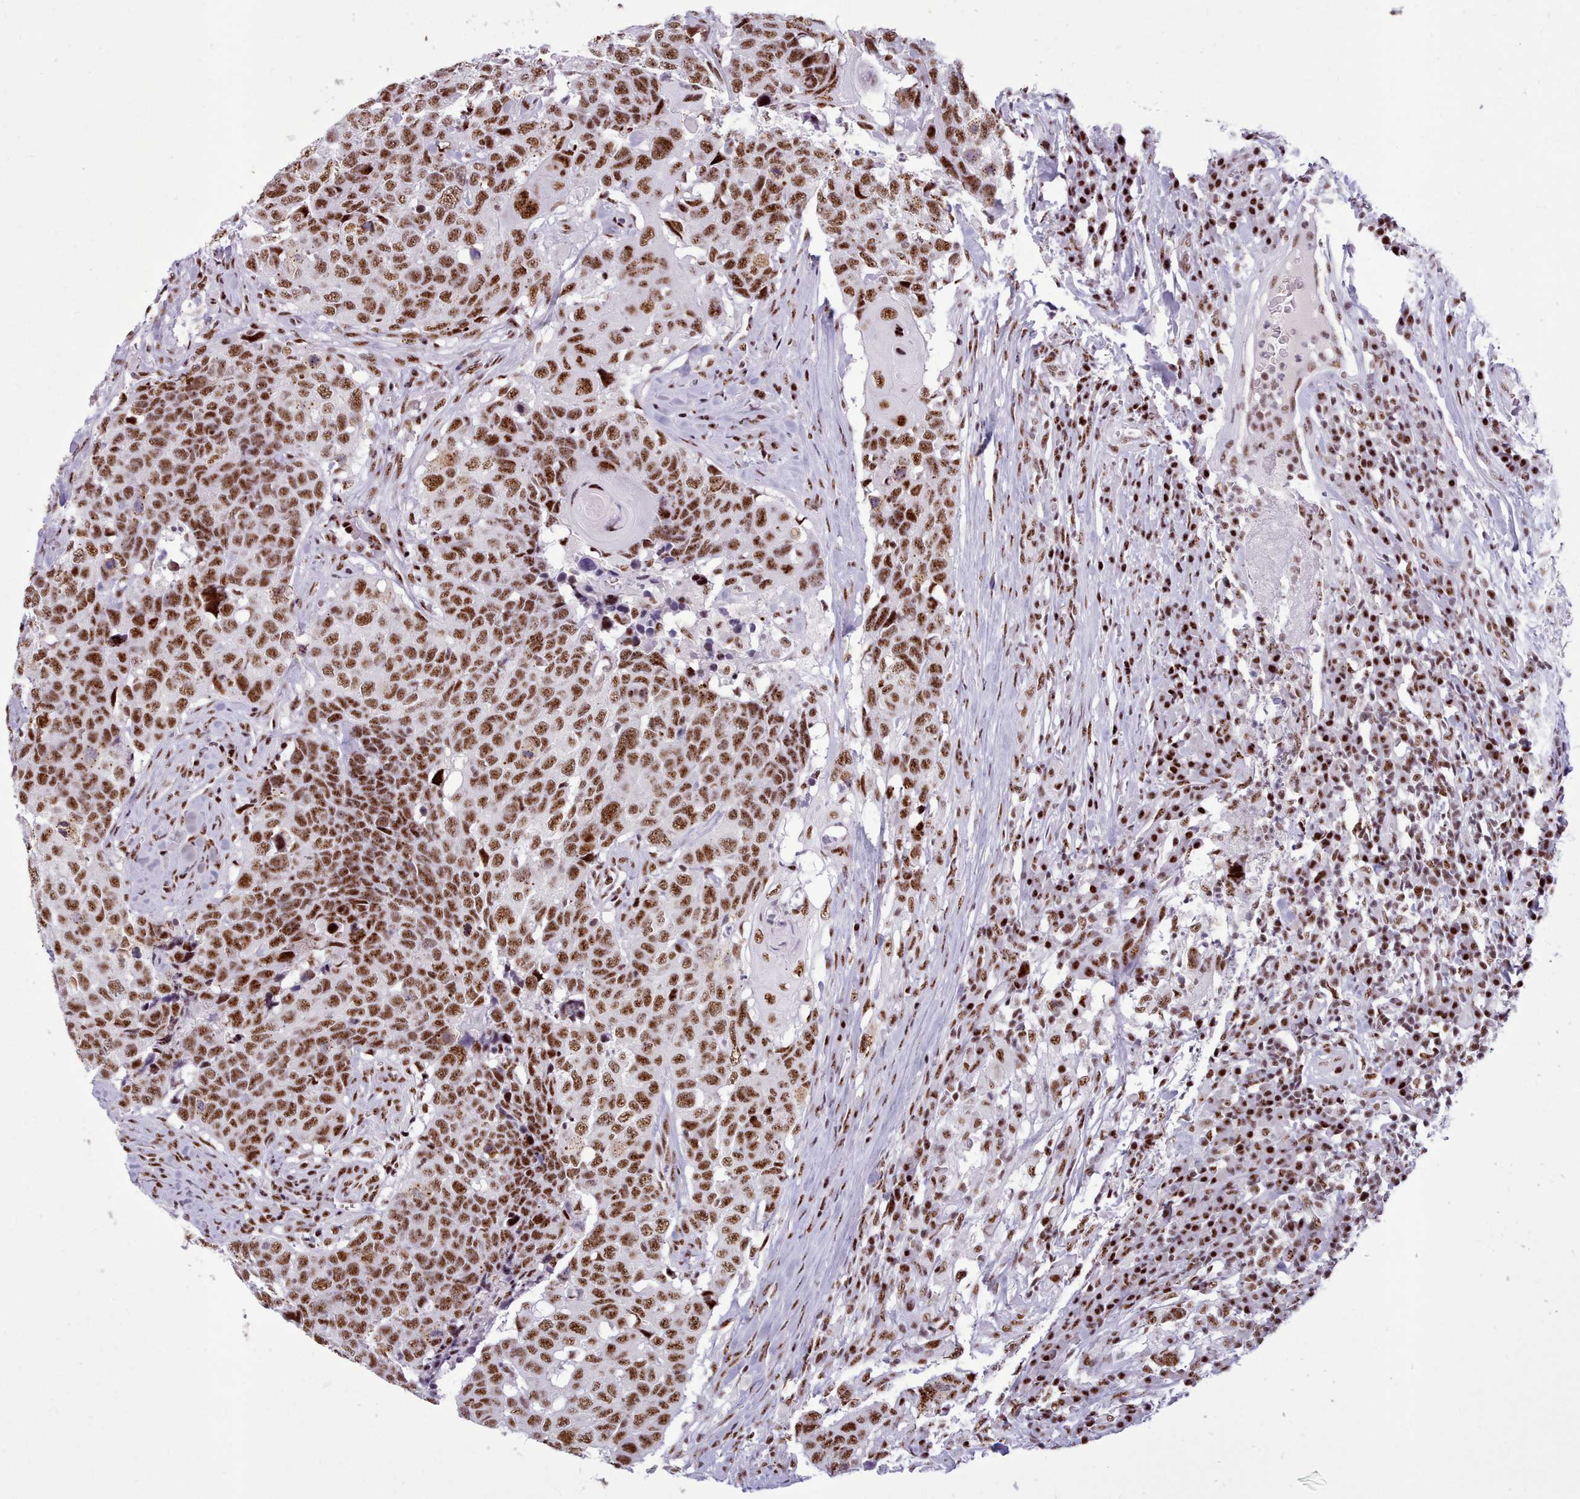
{"staining": {"intensity": "strong", "quantity": ">75%", "location": "nuclear"}, "tissue": "head and neck cancer", "cell_type": "Tumor cells", "image_type": "cancer", "snomed": [{"axis": "morphology", "description": "Normal tissue, NOS"}, {"axis": "morphology", "description": "Squamous cell carcinoma, NOS"}, {"axis": "topography", "description": "Skeletal muscle"}, {"axis": "topography", "description": "Vascular tissue"}, {"axis": "topography", "description": "Peripheral nerve tissue"}, {"axis": "topography", "description": "Head-Neck"}], "caption": "Immunohistochemistry staining of head and neck cancer (squamous cell carcinoma), which exhibits high levels of strong nuclear staining in about >75% of tumor cells indicating strong nuclear protein positivity. The staining was performed using DAB (brown) for protein detection and nuclei were counterstained in hematoxylin (blue).", "gene": "TMEM35B", "patient": {"sex": "male", "age": 66}}